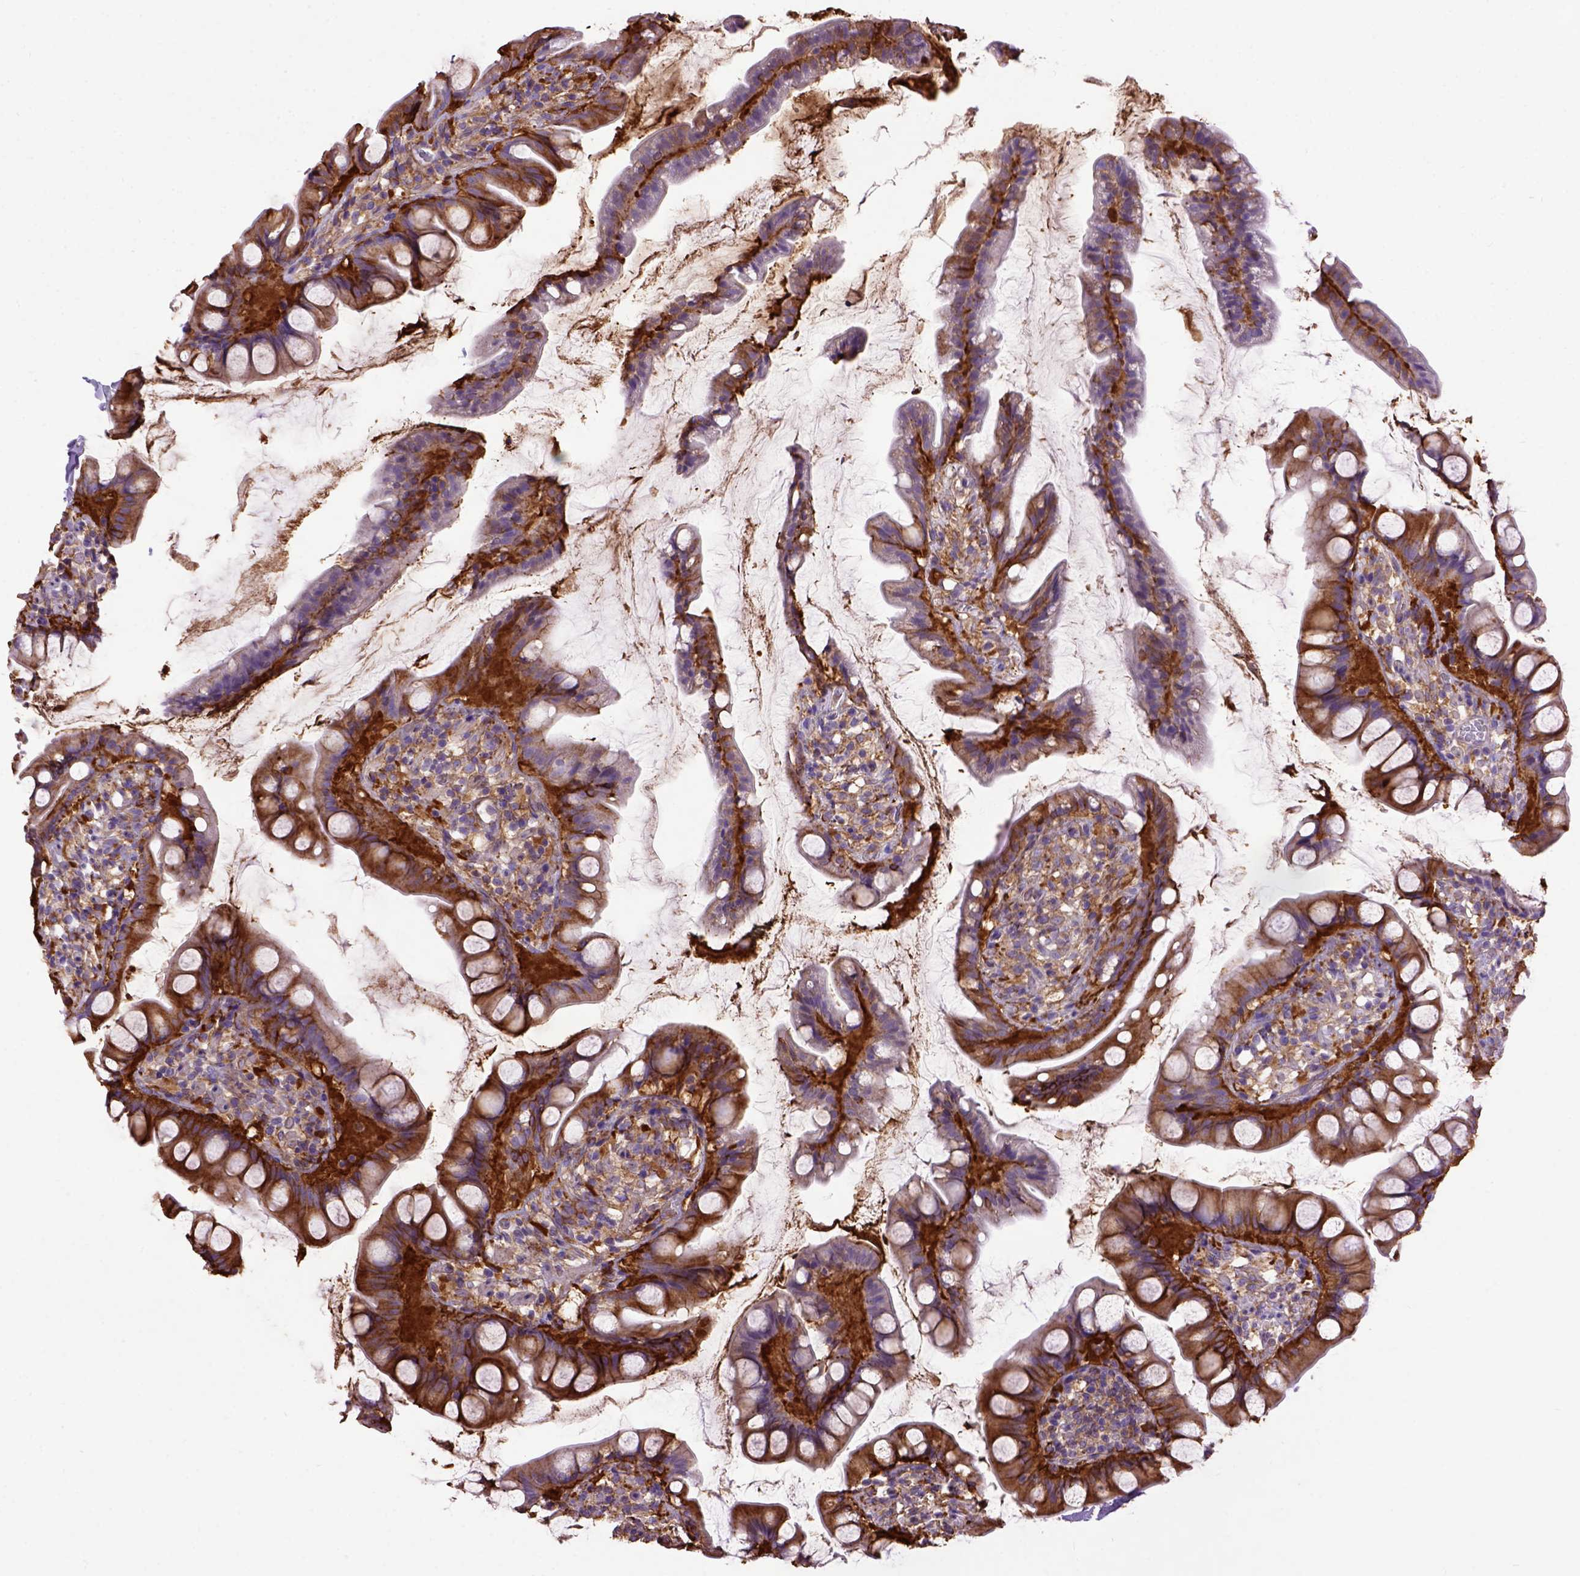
{"staining": {"intensity": "strong", "quantity": ">75%", "location": "cytoplasmic/membranous"}, "tissue": "small intestine", "cell_type": "Glandular cells", "image_type": "normal", "snomed": [{"axis": "morphology", "description": "Normal tissue, NOS"}, {"axis": "topography", "description": "Small intestine"}], "caption": "Immunohistochemical staining of normal human small intestine shows >75% levels of strong cytoplasmic/membranous protein expression in about >75% of glandular cells.", "gene": "MVP", "patient": {"sex": "male", "age": 70}}